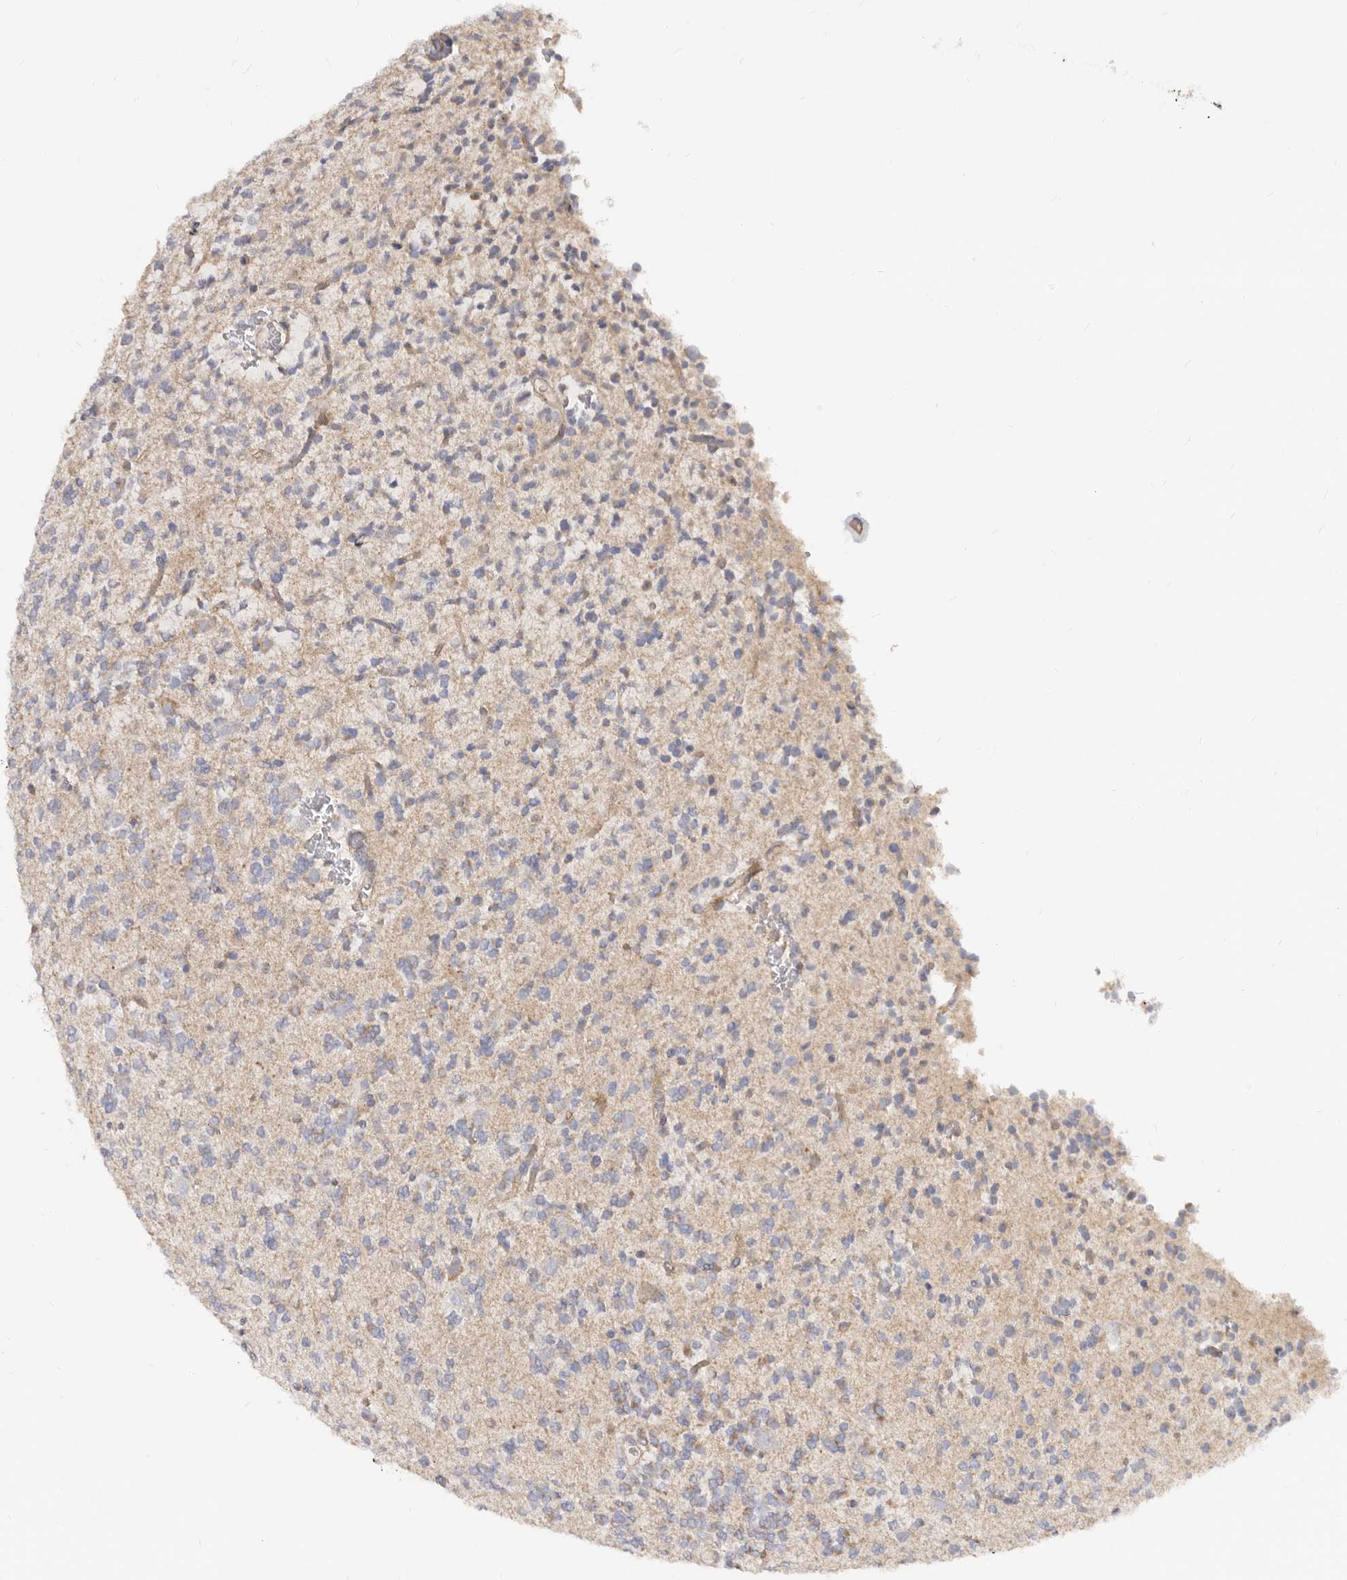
{"staining": {"intensity": "weak", "quantity": "25%-75%", "location": "cytoplasmic/membranous"}, "tissue": "glioma", "cell_type": "Tumor cells", "image_type": "cancer", "snomed": [{"axis": "morphology", "description": "Glioma, malignant, Low grade"}, {"axis": "topography", "description": "Brain"}], "caption": "This micrograph demonstrates glioma stained with immunohistochemistry (IHC) to label a protein in brown. The cytoplasmic/membranous of tumor cells show weak positivity for the protein. Nuclei are counter-stained blue.", "gene": "BAIAP2L1", "patient": {"sex": "male", "age": 38}}